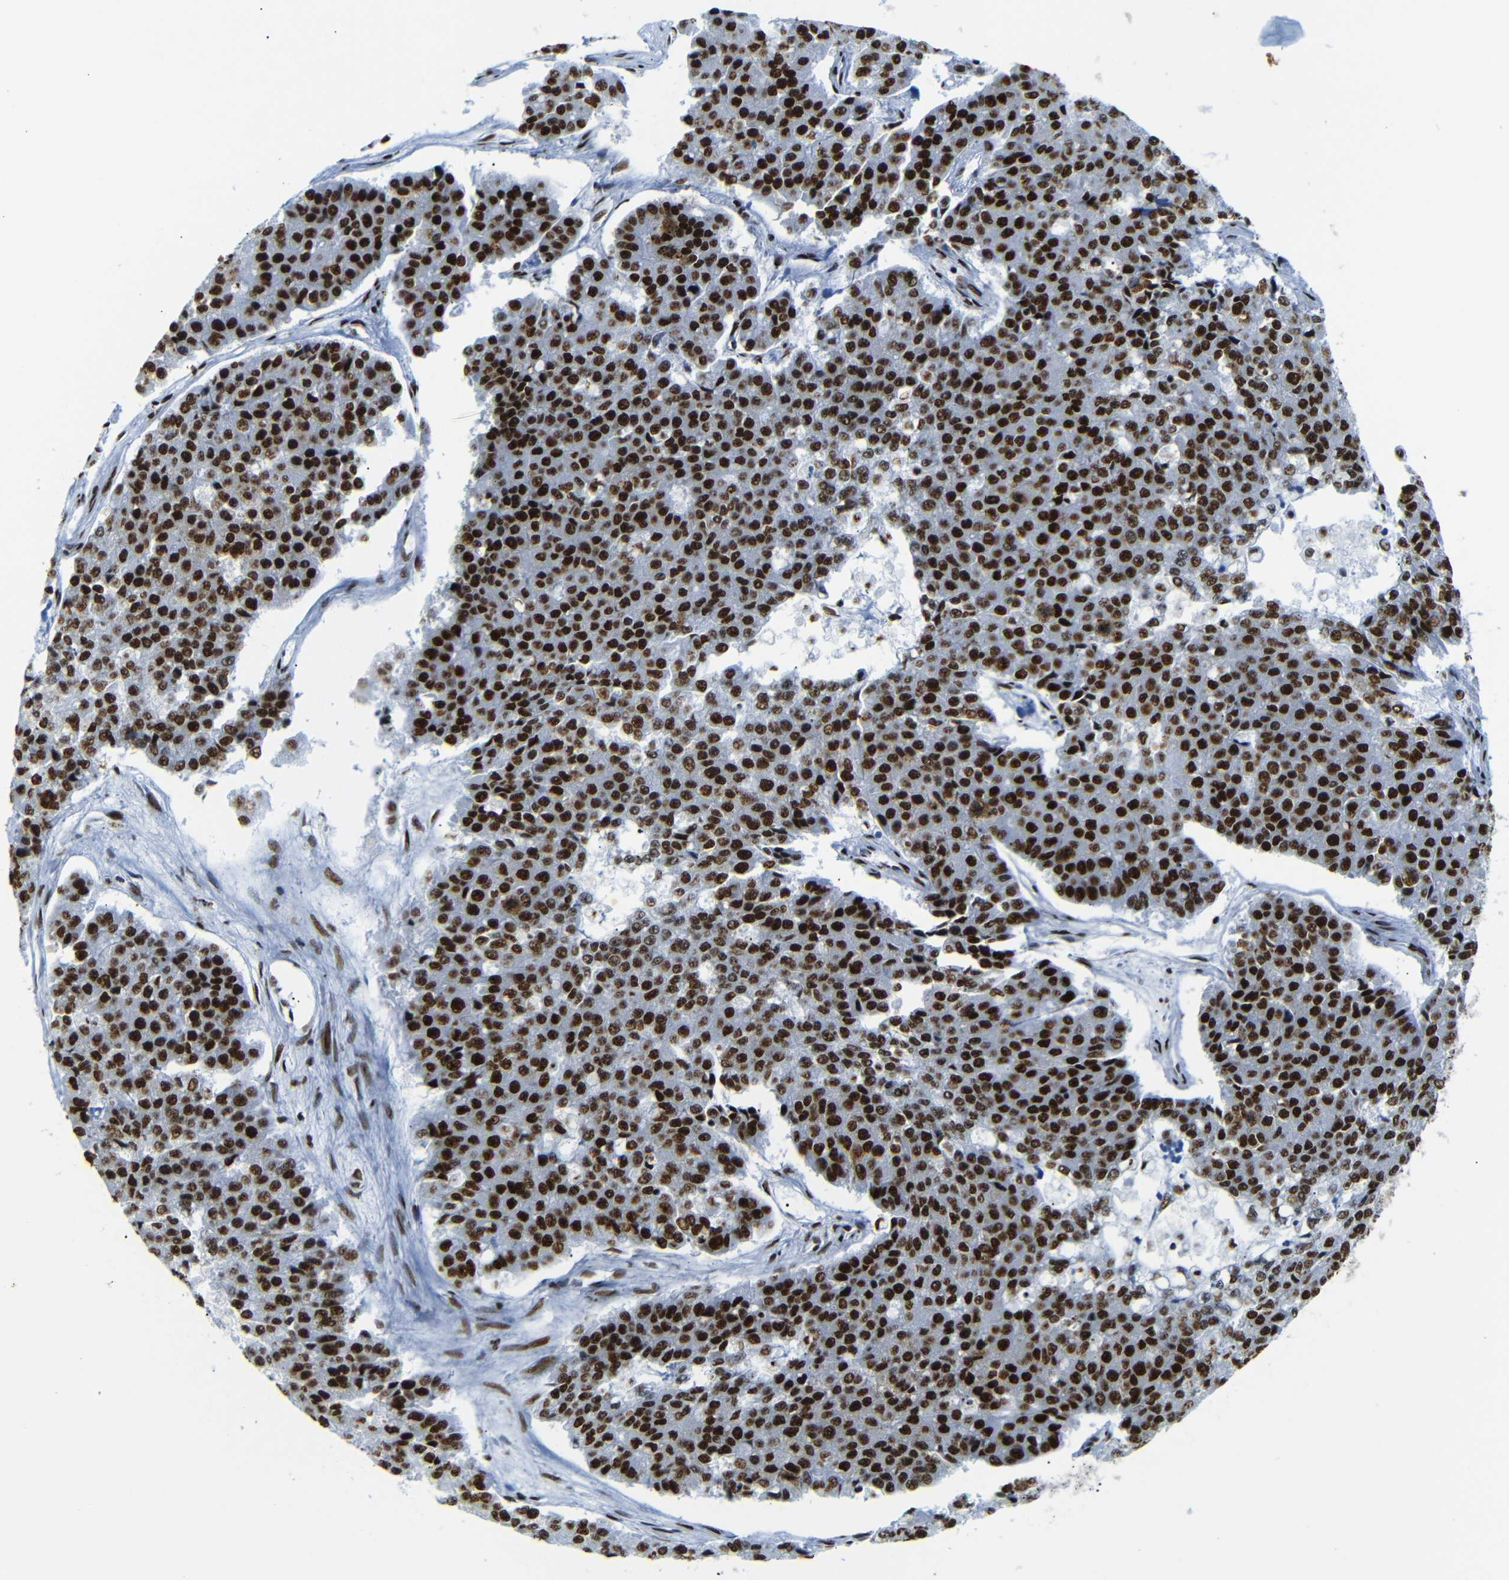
{"staining": {"intensity": "strong", "quantity": ">75%", "location": "nuclear"}, "tissue": "pancreatic cancer", "cell_type": "Tumor cells", "image_type": "cancer", "snomed": [{"axis": "morphology", "description": "Adenocarcinoma, NOS"}, {"axis": "topography", "description": "Pancreas"}], "caption": "DAB immunohistochemical staining of pancreatic cancer demonstrates strong nuclear protein expression in about >75% of tumor cells.", "gene": "TRA2B", "patient": {"sex": "male", "age": 50}}